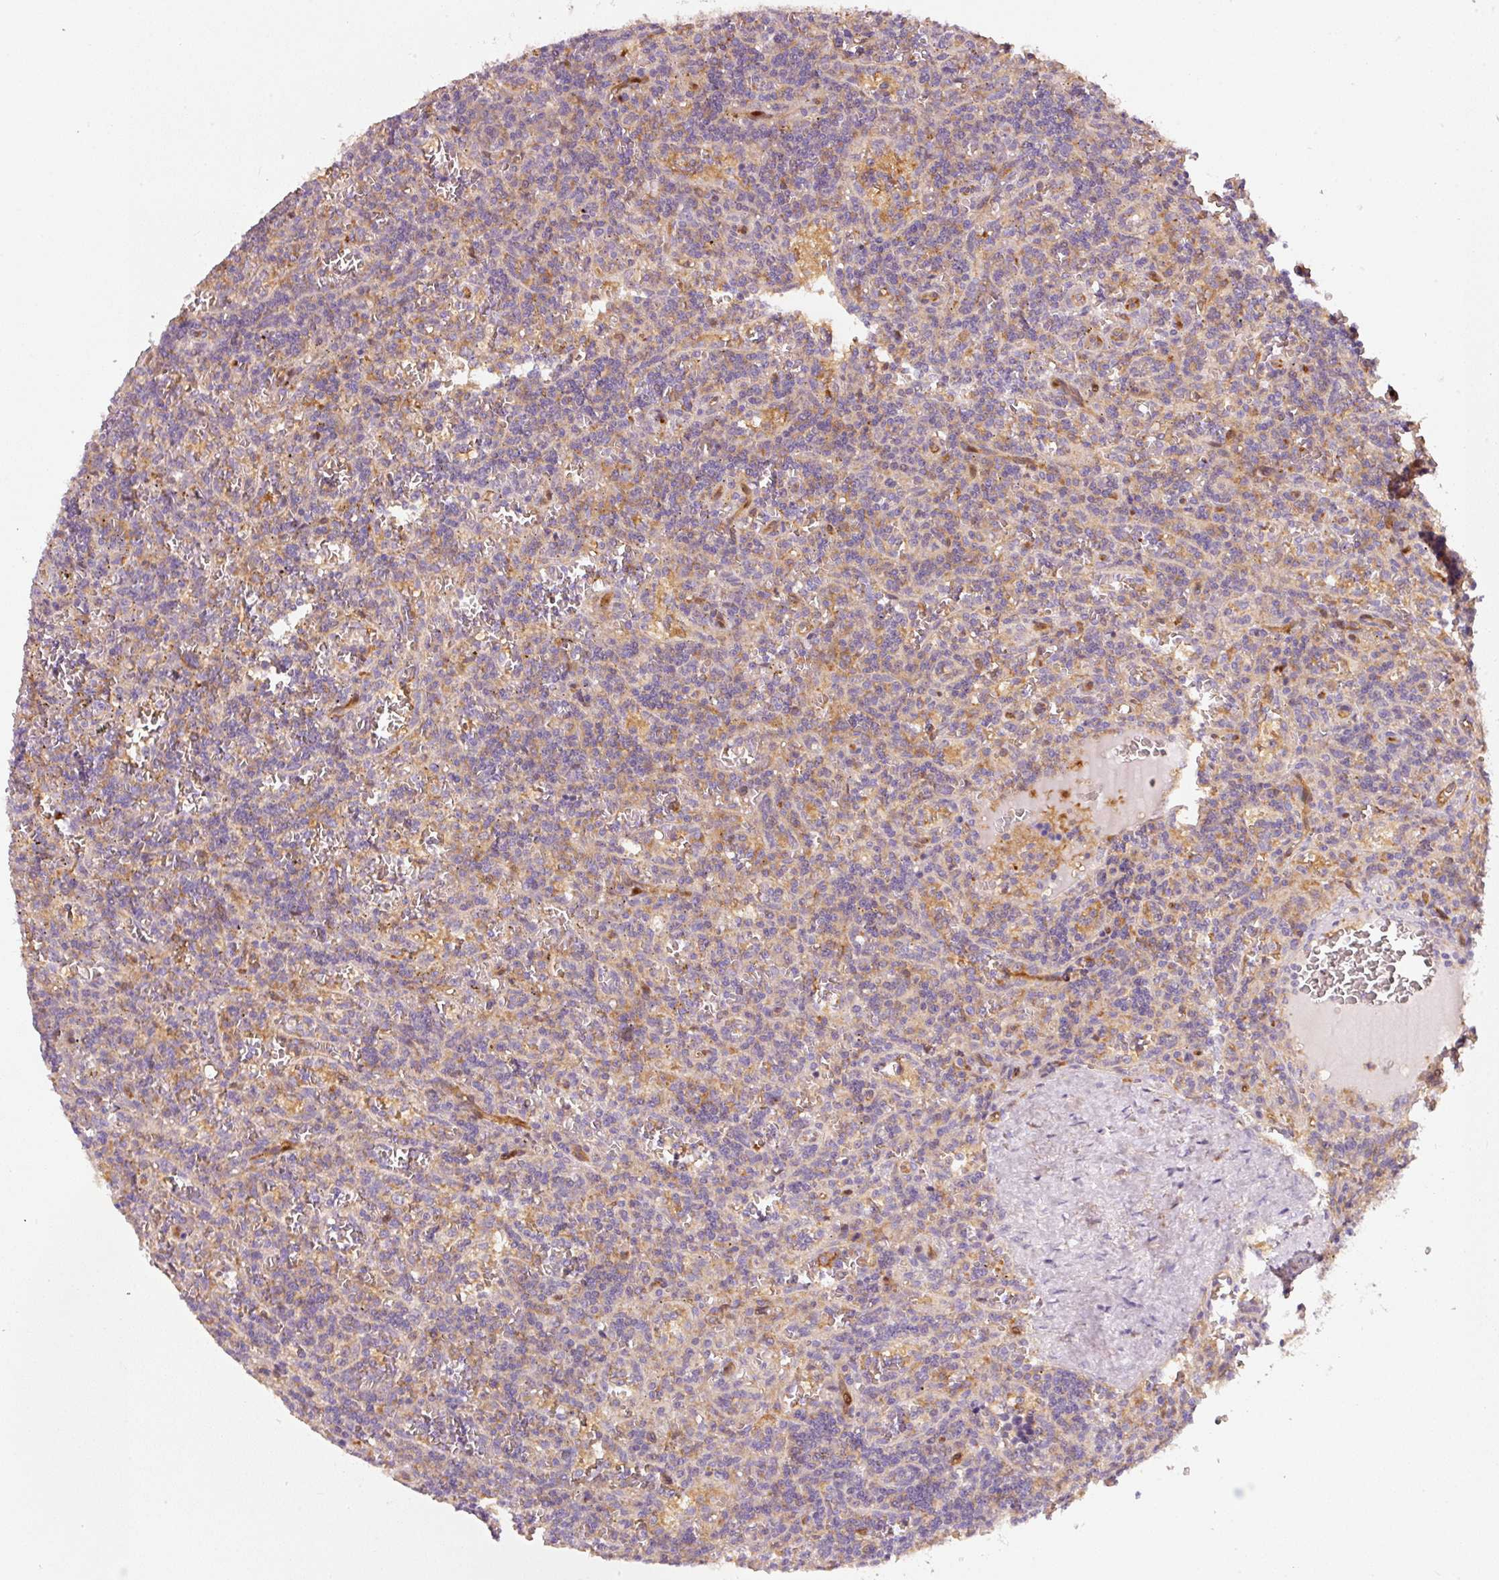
{"staining": {"intensity": "weak", "quantity": "25%-75%", "location": "cytoplasmic/membranous"}, "tissue": "lymphoma", "cell_type": "Tumor cells", "image_type": "cancer", "snomed": [{"axis": "morphology", "description": "Malignant lymphoma, non-Hodgkin's type, Low grade"}, {"axis": "topography", "description": "Spleen"}], "caption": "Protein analysis of malignant lymphoma, non-Hodgkin's type (low-grade) tissue shows weak cytoplasmic/membranous expression in approximately 25%-75% of tumor cells. The protein of interest is shown in brown color, while the nuclei are stained blue.", "gene": "IQGAP2", "patient": {"sex": "male", "age": 73}}